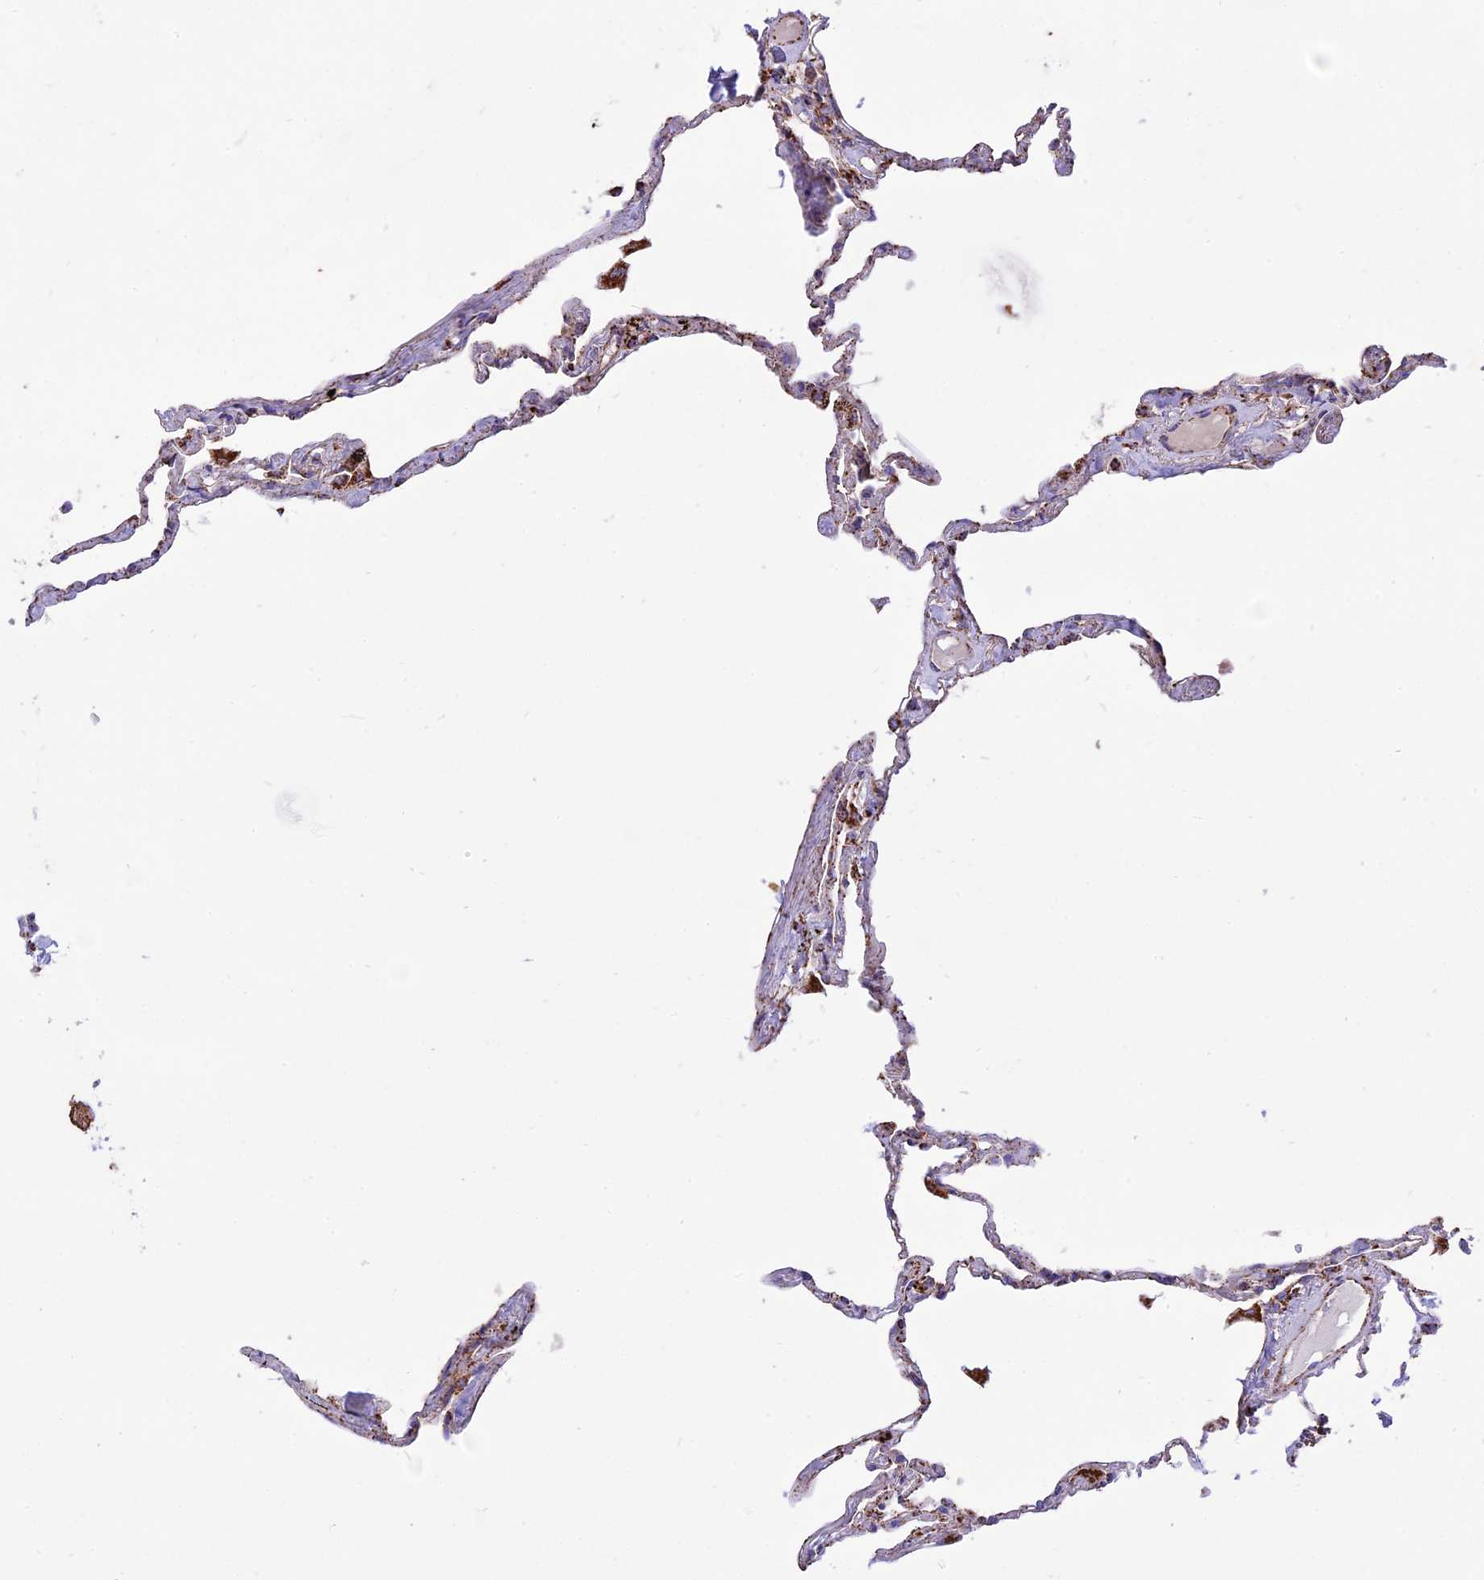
{"staining": {"intensity": "moderate", "quantity": "25%-75%", "location": "cytoplasmic/membranous"}, "tissue": "lung", "cell_type": "Alveolar cells", "image_type": "normal", "snomed": [{"axis": "morphology", "description": "Normal tissue, NOS"}, {"axis": "topography", "description": "Lung"}], "caption": "Protein analysis of normal lung reveals moderate cytoplasmic/membranous staining in about 25%-75% of alveolar cells.", "gene": "TTC4", "patient": {"sex": "female", "age": 67}}